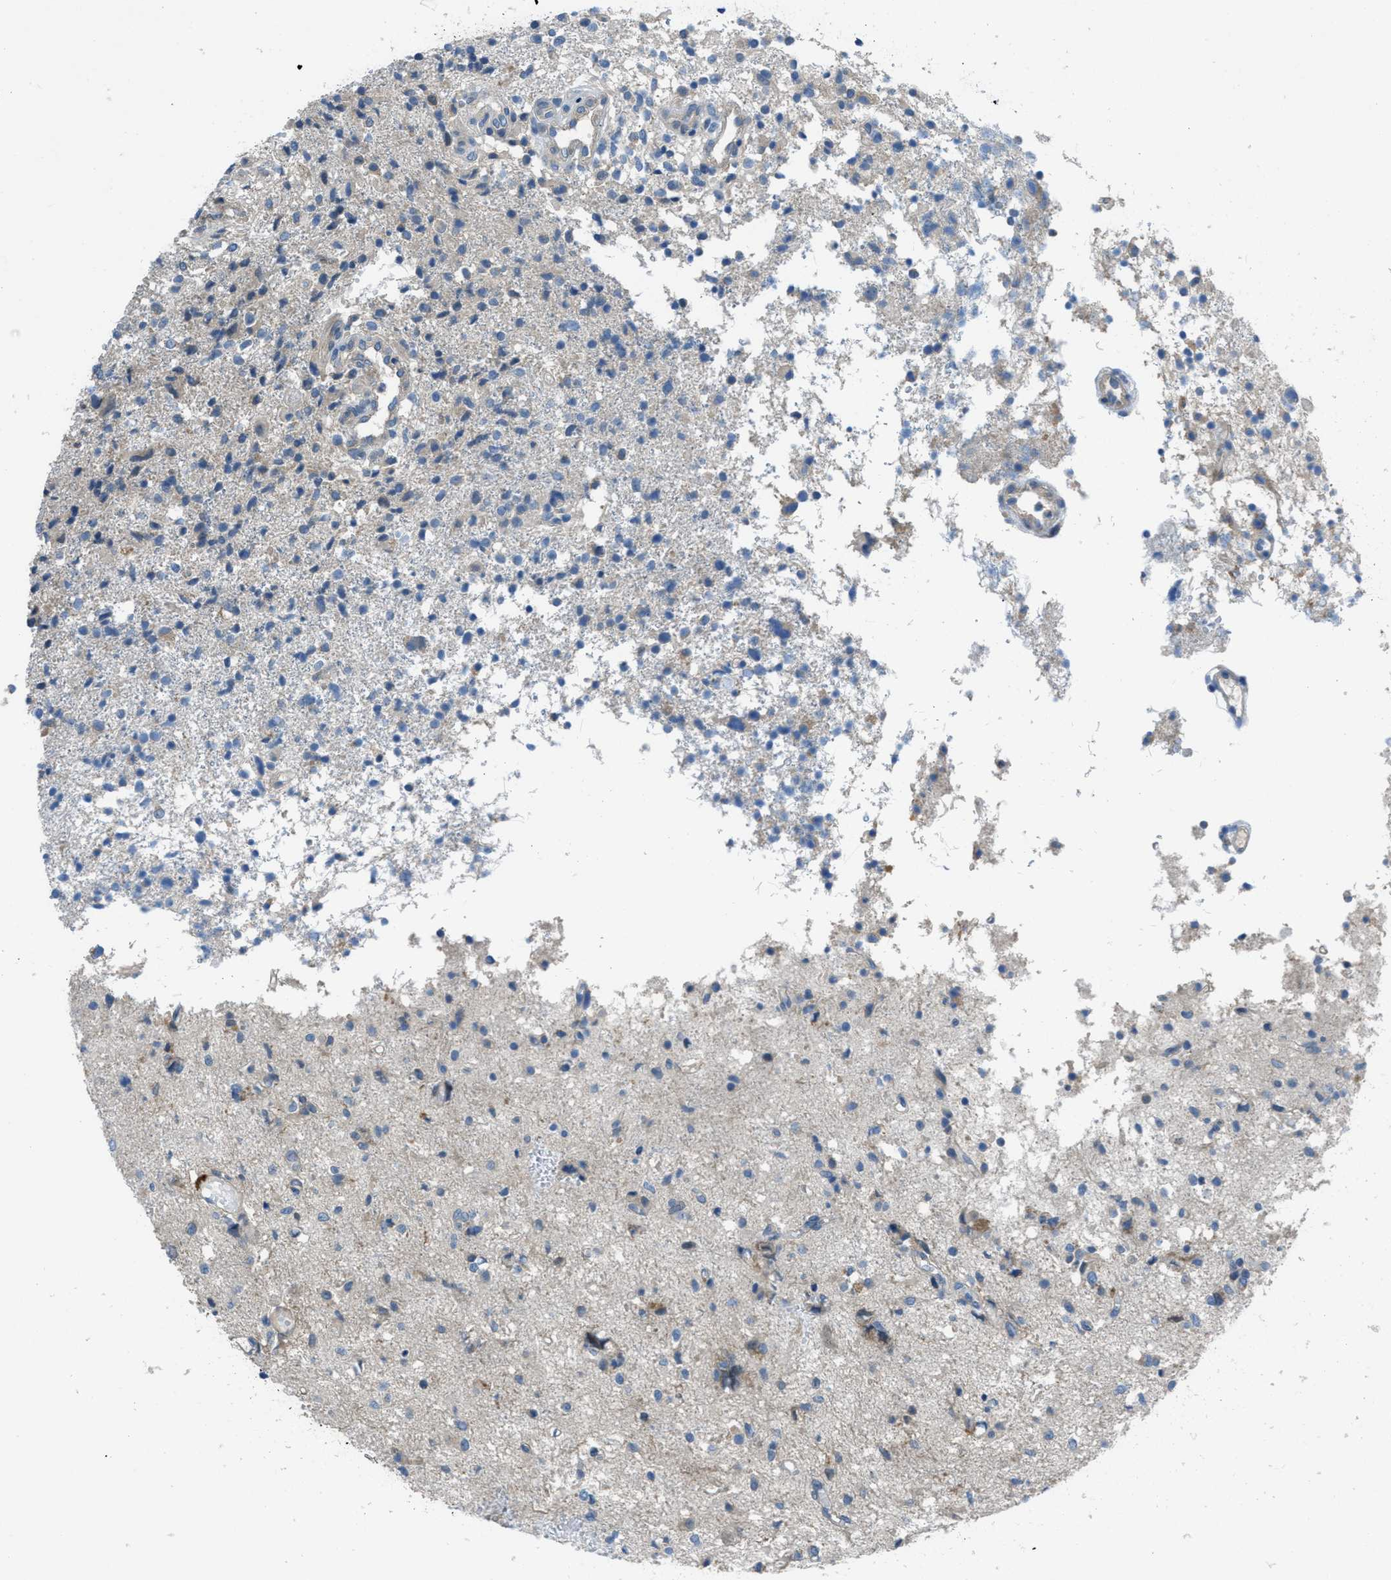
{"staining": {"intensity": "negative", "quantity": "none", "location": "none"}, "tissue": "glioma", "cell_type": "Tumor cells", "image_type": "cancer", "snomed": [{"axis": "morphology", "description": "Glioma, malignant, High grade"}, {"axis": "topography", "description": "Brain"}], "caption": "Immunohistochemistry micrograph of neoplastic tissue: human malignant glioma (high-grade) stained with DAB displays no significant protein expression in tumor cells.", "gene": "MAP3K20", "patient": {"sex": "female", "age": 59}}